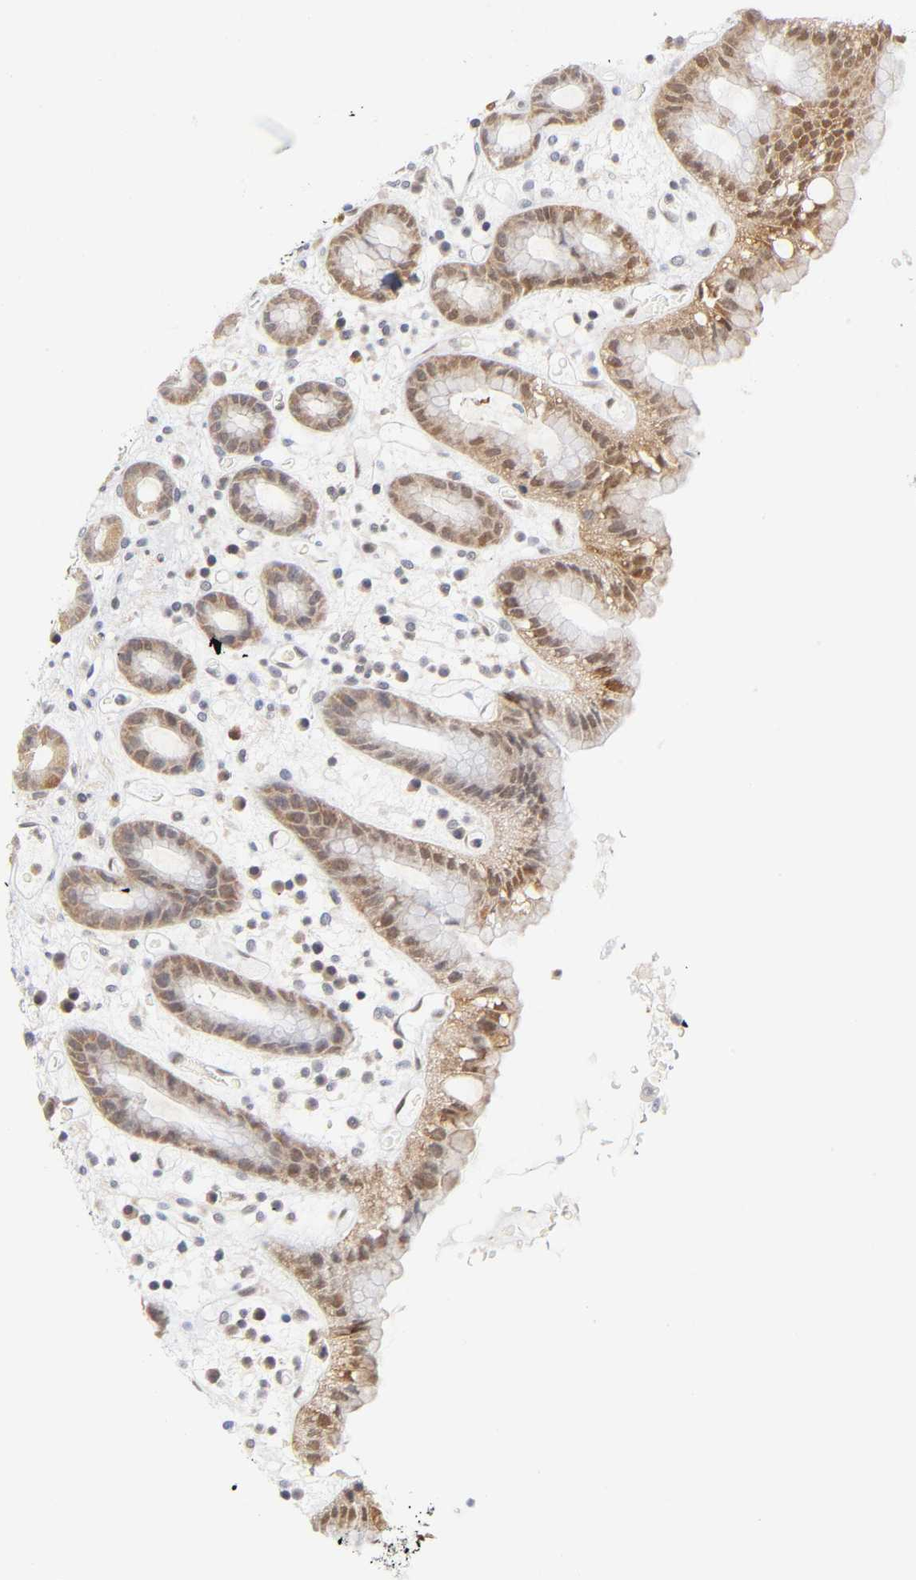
{"staining": {"intensity": "strong", "quantity": "25%-75%", "location": "cytoplasmic/membranous"}, "tissue": "stomach", "cell_type": "Glandular cells", "image_type": "normal", "snomed": [{"axis": "morphology", "description": "Normal tissue, NOS"}, {"axis": "topography", "description": "Stomach, upper"}], "caption": "Stomach stained with a brown dye shows strong cytoplasmic/membranous positive positivity in about 25%-75% of glandular cells.", "gene": "DFFB", "patient": {"sex": "male", "age": 68}}